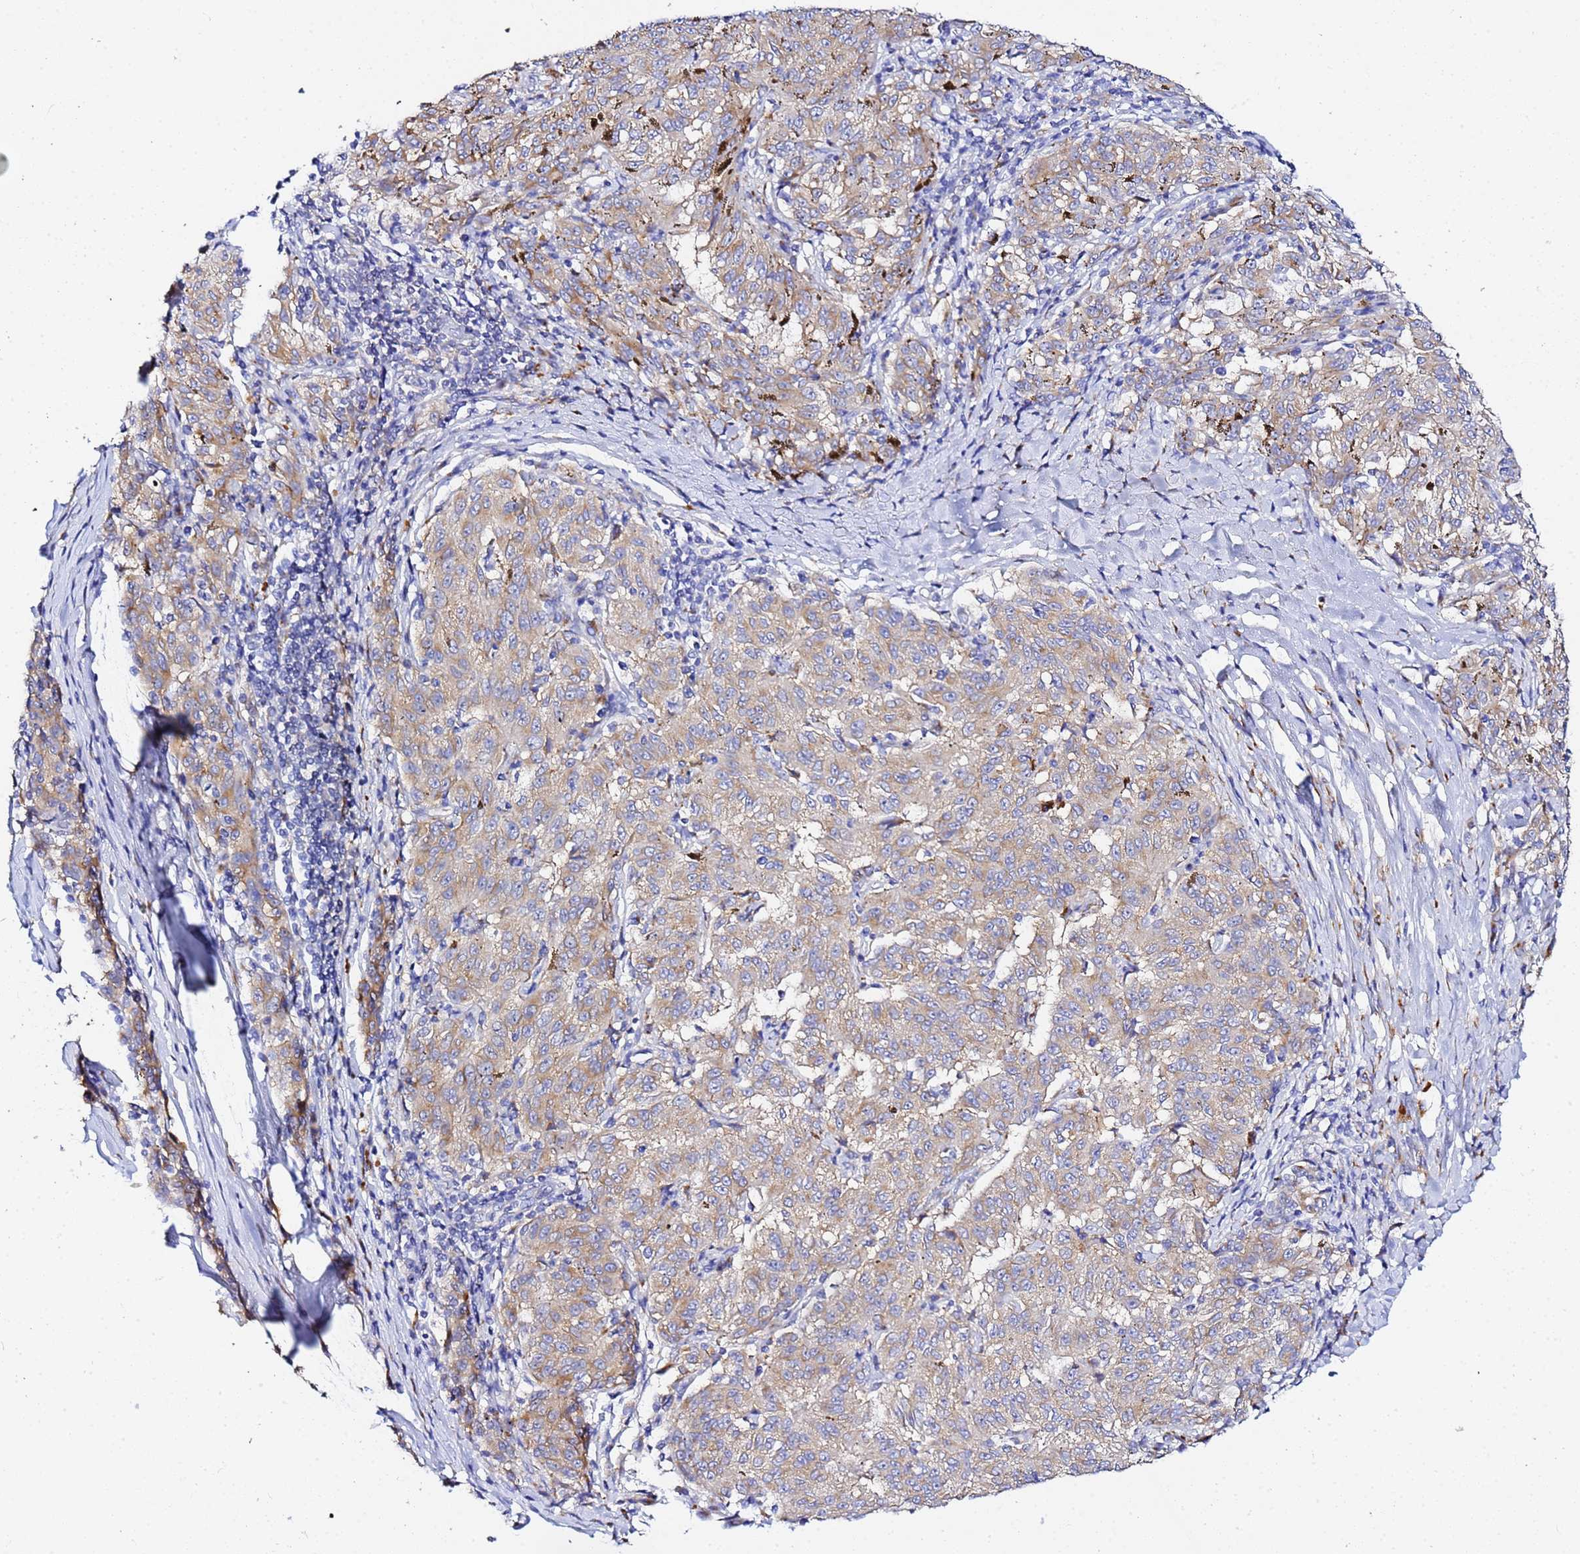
{"staining": {"intensity": "weak", "quantity": ">75%", "location": "cytoplasmic/membranous"}, "tissue": "melanoma", "cell_type": "Tumor cells", "image_type": "cancer", "snomed": [{"axis": "morphology", "description": "Malignant melanoma, NOS"}, {"axis": "topography", "description": "Skin"}], "caption": "Human malignant melanoma stained for a protein (brown) displays weak cytoplasmic/membranous positive staining in approximately >75% of tumor cells.", "gene": "VTI1B", "patient": {"sex": "female", "age": 72}}